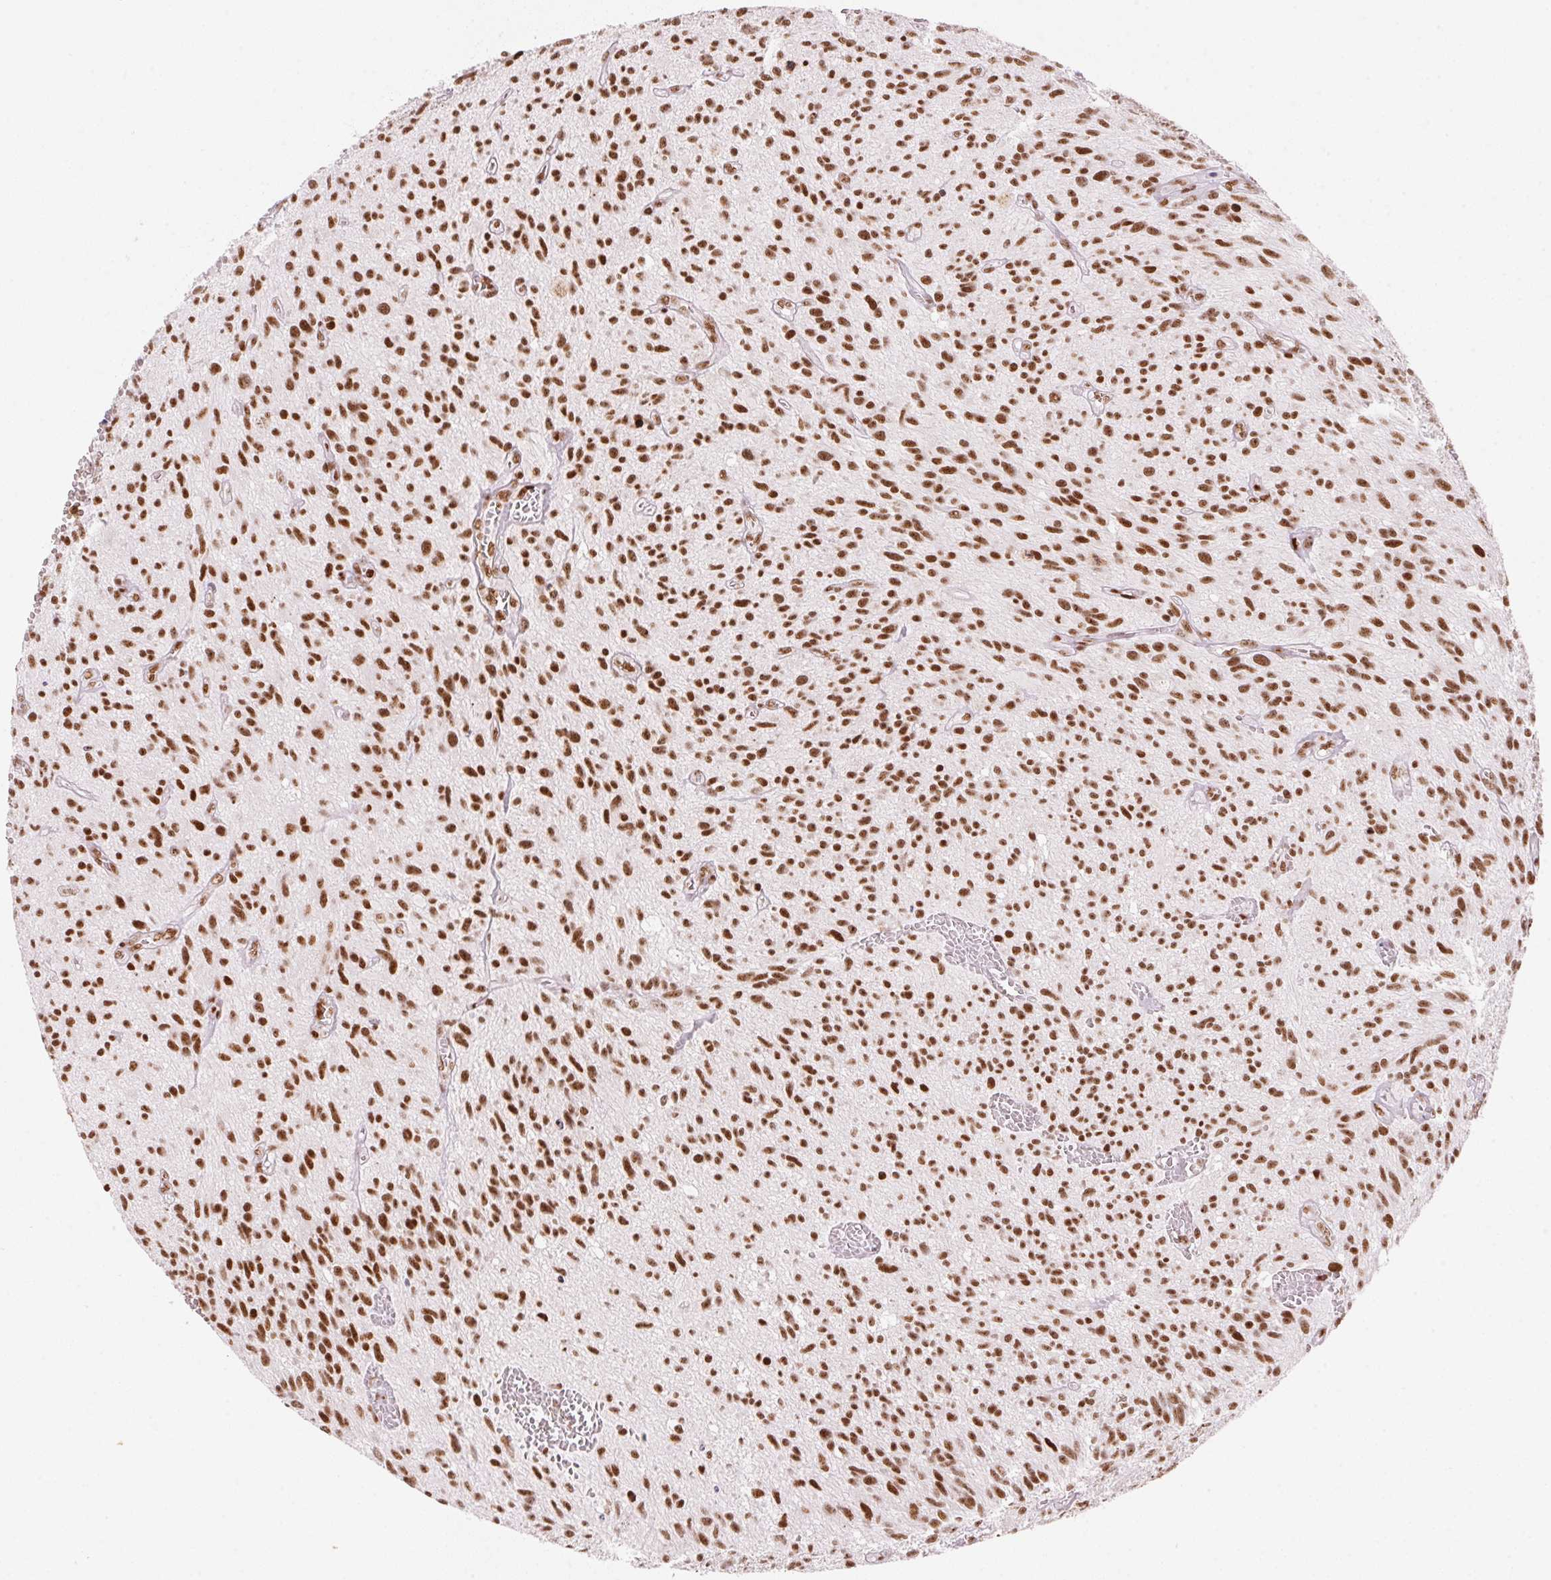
{"staining": {"intensity": "strong", "quantity": ">75%", "location": "nuclear"}, "tissue": "glioma", "cell_type": "Tumor cells", "image_type": "cancer", "snomed": [{"axis": "morphology", "description": "Glioma, malignant, High grade"}, {"axis": "topography", "description": "Brain"}], "caption": "High-power microscopy captured an IHC micrograph of glioma, revealing strong nuclear staining in about >75% of tumor cells.", "gene": "NXF1", "patient": {"sex": "male", "age": 75}}